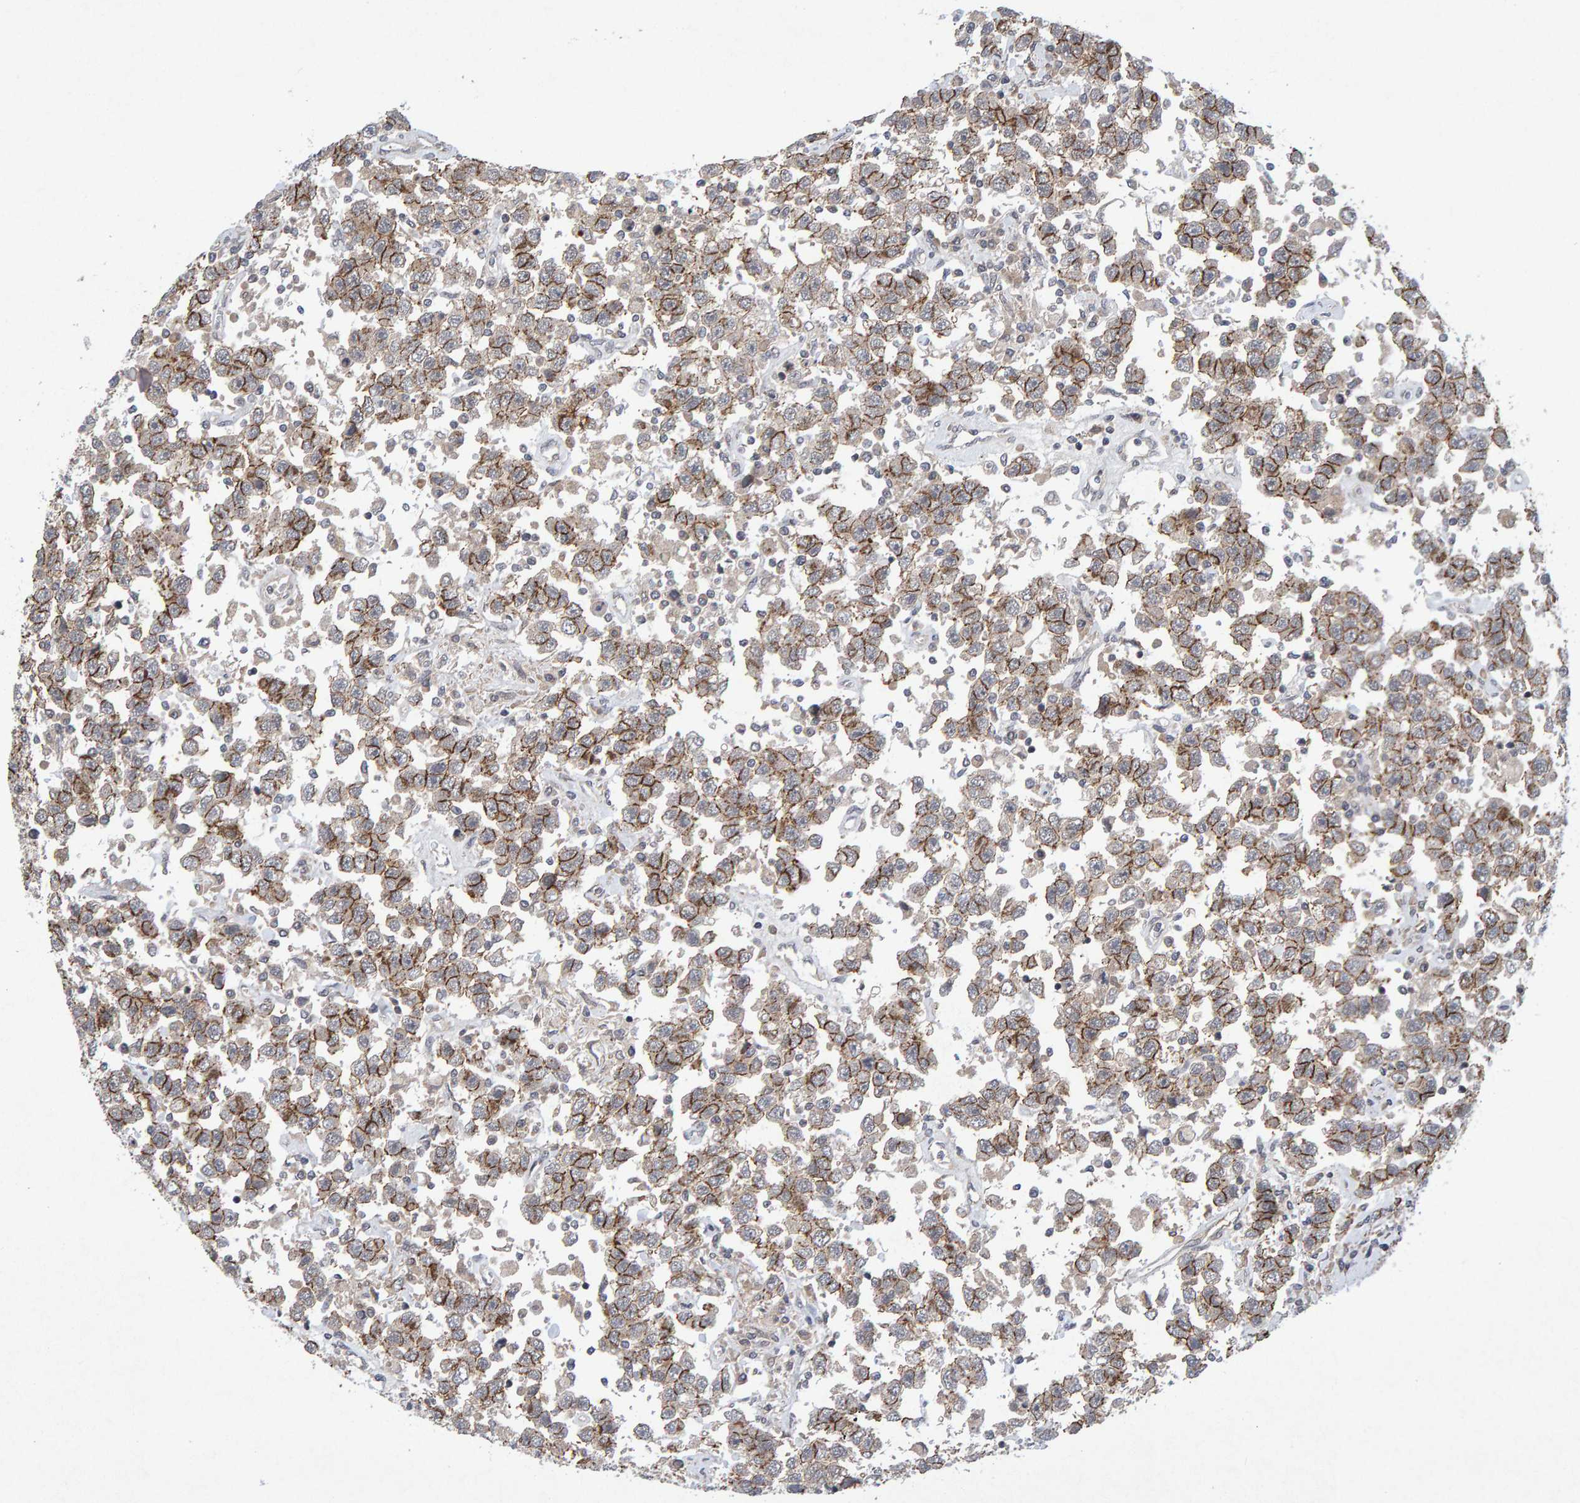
{"staining": {"intensity": "moderate", "quantity": ">75%", "location": "cytoplasmic/membranous"}, "tissue": "testis cancer", "cell_type": "Tumor cells", "image_type": "cancer", "snomed": [{"axis": "morphology", "description": "Seminoma, NOS"}, {"axis": "topography", "description": "Testis"}], "caption": "Immunohistochemistry (IHC) photomicrograph of seminoma (testis) stained for a protein (brown), which shows medium levels of moderate cytoplasmic/membranous expression in approximately >75% of tumor cells.", "gene": "CDH2", "patient": {"sex": "male", "age": 41}}